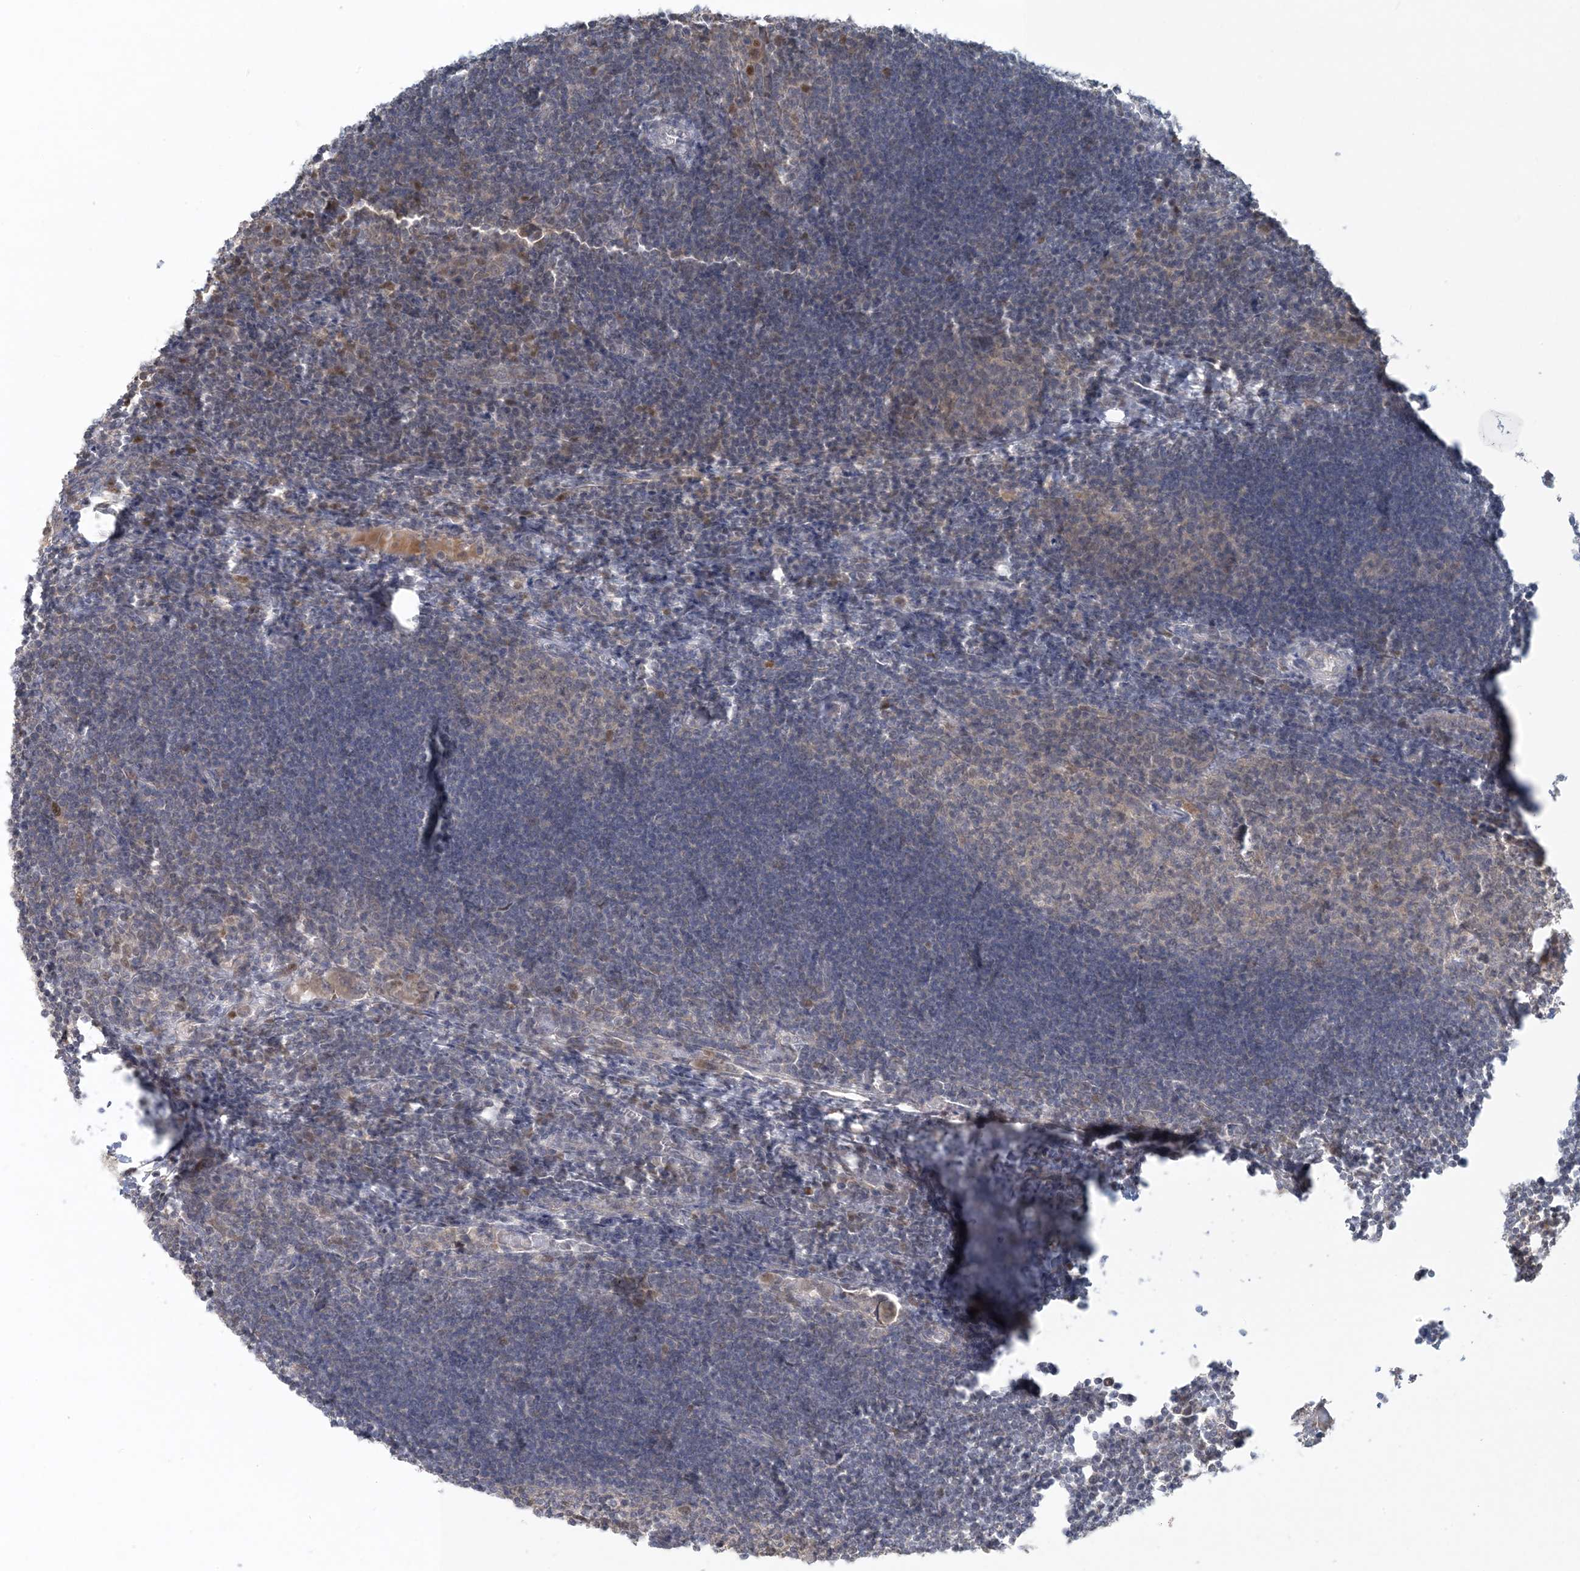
{"staining": {"intensity": "negative", "quantity": "none", "location": "none"}, "tissue": "lymph node", "cell_type": "Germinal center cells", "image_type": "normal", "snomed": [{"axis": "morphology", "description": "Normal tissue, NOS"}, {"axis": "morphology", "description": "Malignant melanoma, Metastatic site"}, {"axis": "topography", "description": "Lymph node"}], "caption": "The image demonstrates no significant expression in germinal center cells of lymph node.", "gene": "CTDNEP1", "patient": {"sex": "male", "age": 41}}